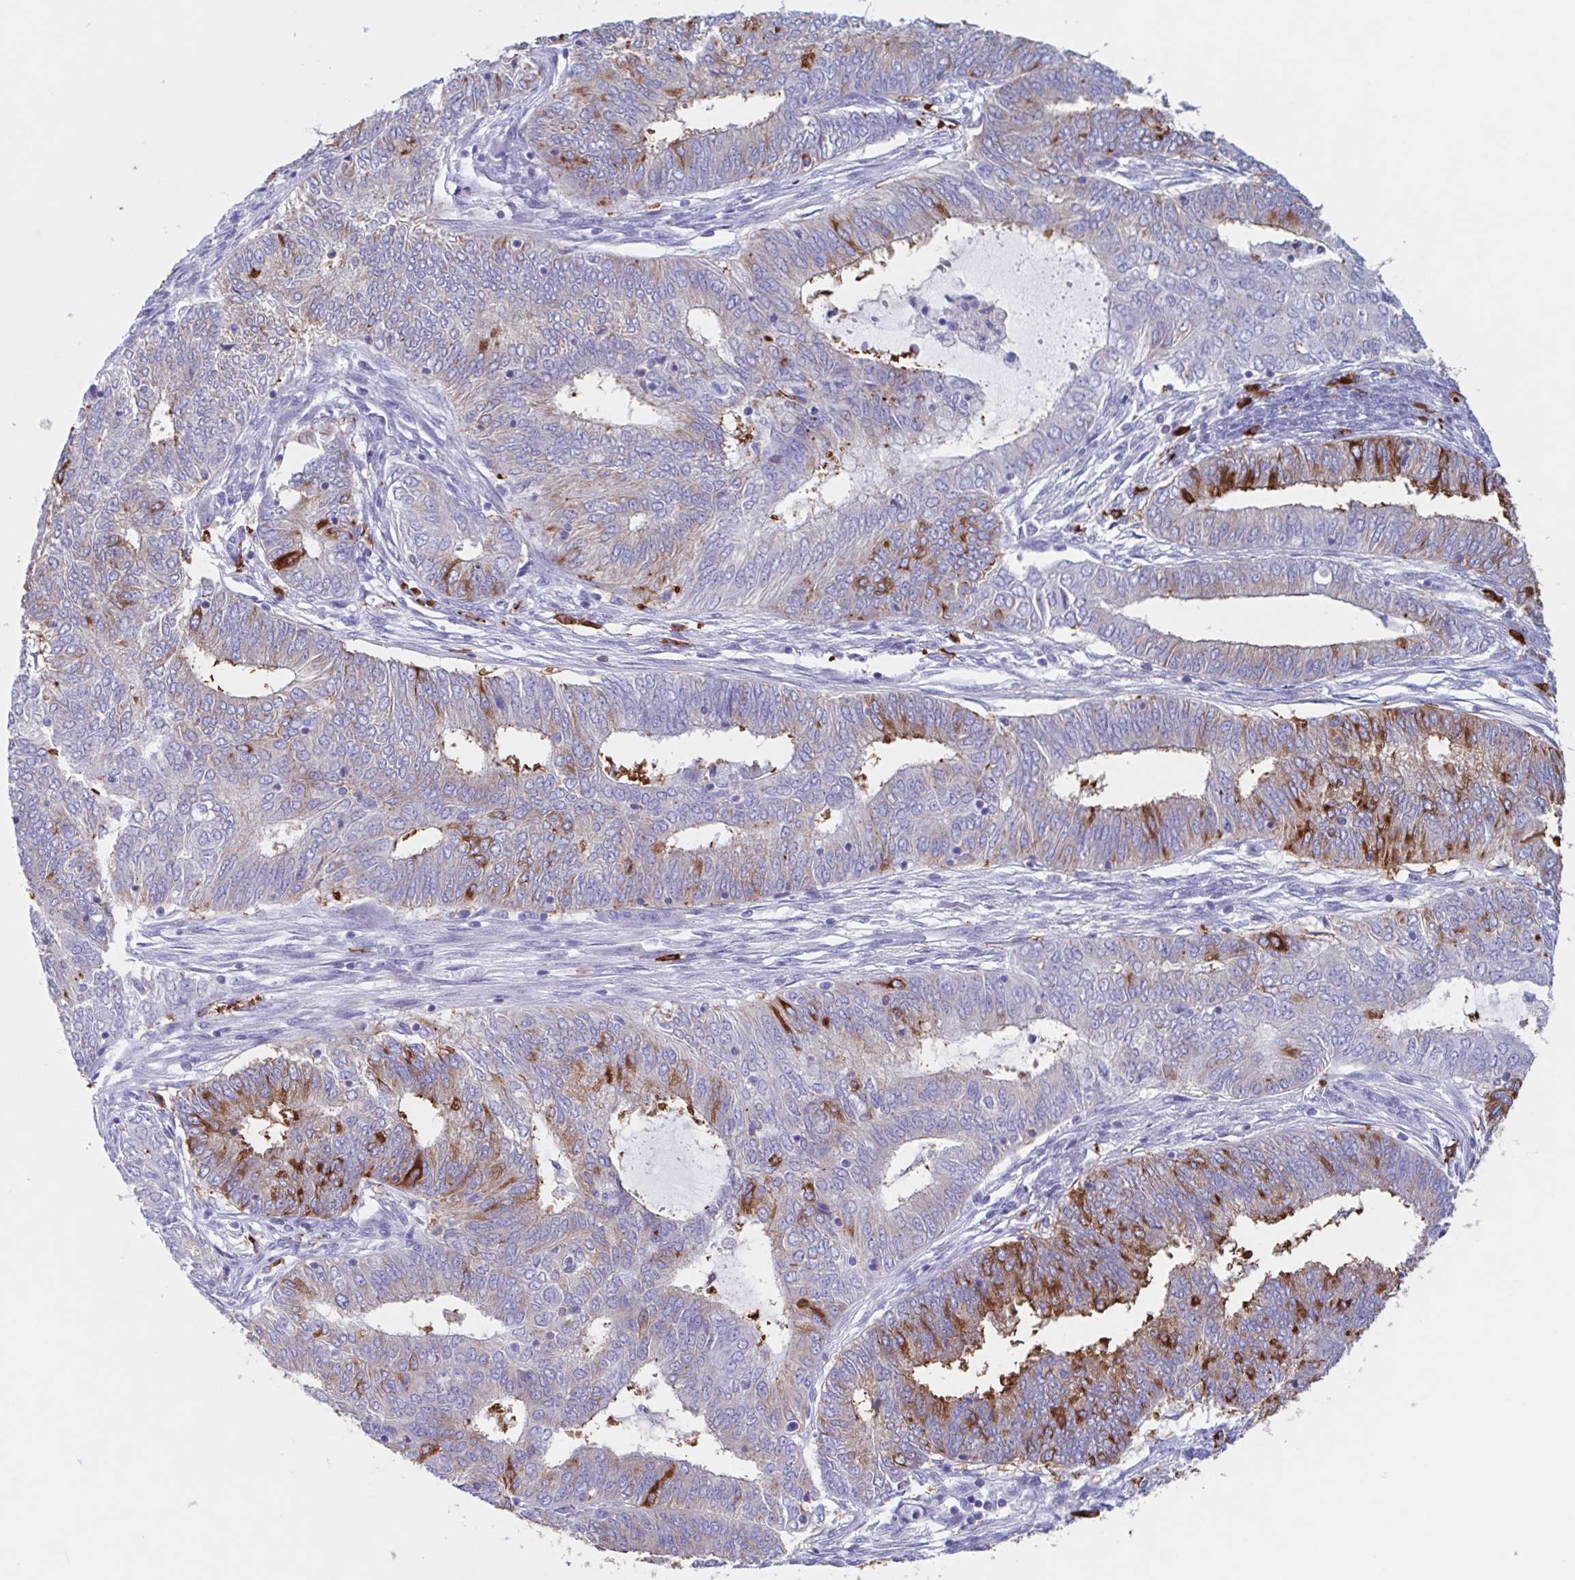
{"staining": {"intensity": "moderate", "quantity": "25%-75%", "location": "cytoplasmic/membranous"}, "tissue": "endometrial cancer", "cell_type": "Tumor cells", "image_type": "cancer", "snomed": [{"axis": "morphology", "description": "Adenocarcinoma, NOS"}, {"axis": "topography", "description": "Endometrium"}], "caption": "This photomicrograph reveals IHC staining of human adenocarcinoma (endometrial), with medium moderate cytoplasmic/membranous staining in about 25%-75% of tumor cells.", "gene": "TPD52", "patient": {"sex": "female", "age": 62}}